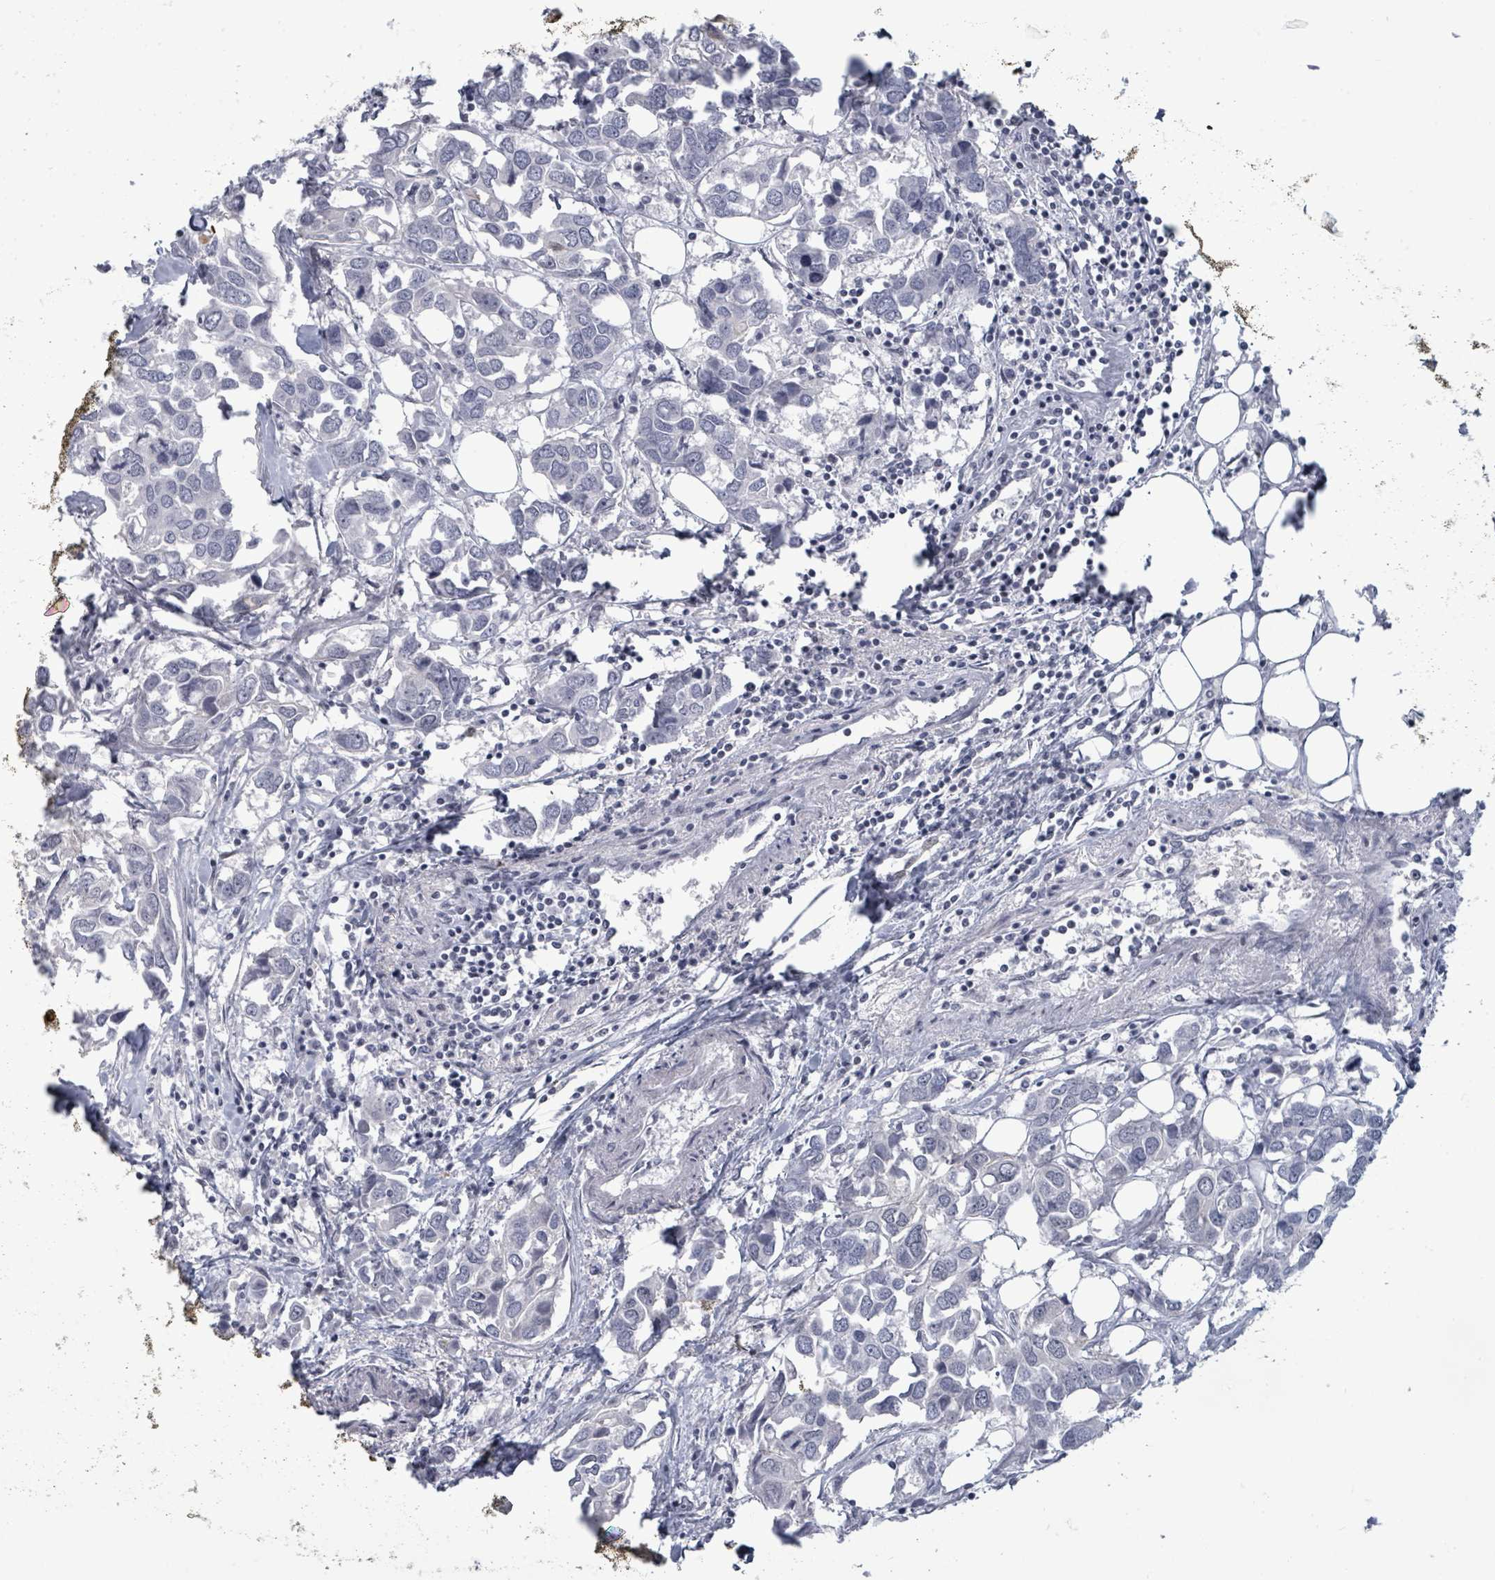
{"staining": {"intensity": "negative", "quantity": "none", "location": "none"}, "tissue": "breast cancer", "cell_type": "Tumor cells", "image_type": "cancer", "snomed": [{"axis": "morphology", "description": "Duct carcinoma"}, {"axis": "topography", "description": "Breast"}], "caption": "A histopathology image of human breast cancer is negative for staining in tumor cells.", "gene": "ERCC5", "patient": {"sex": "female", "age": 83}}